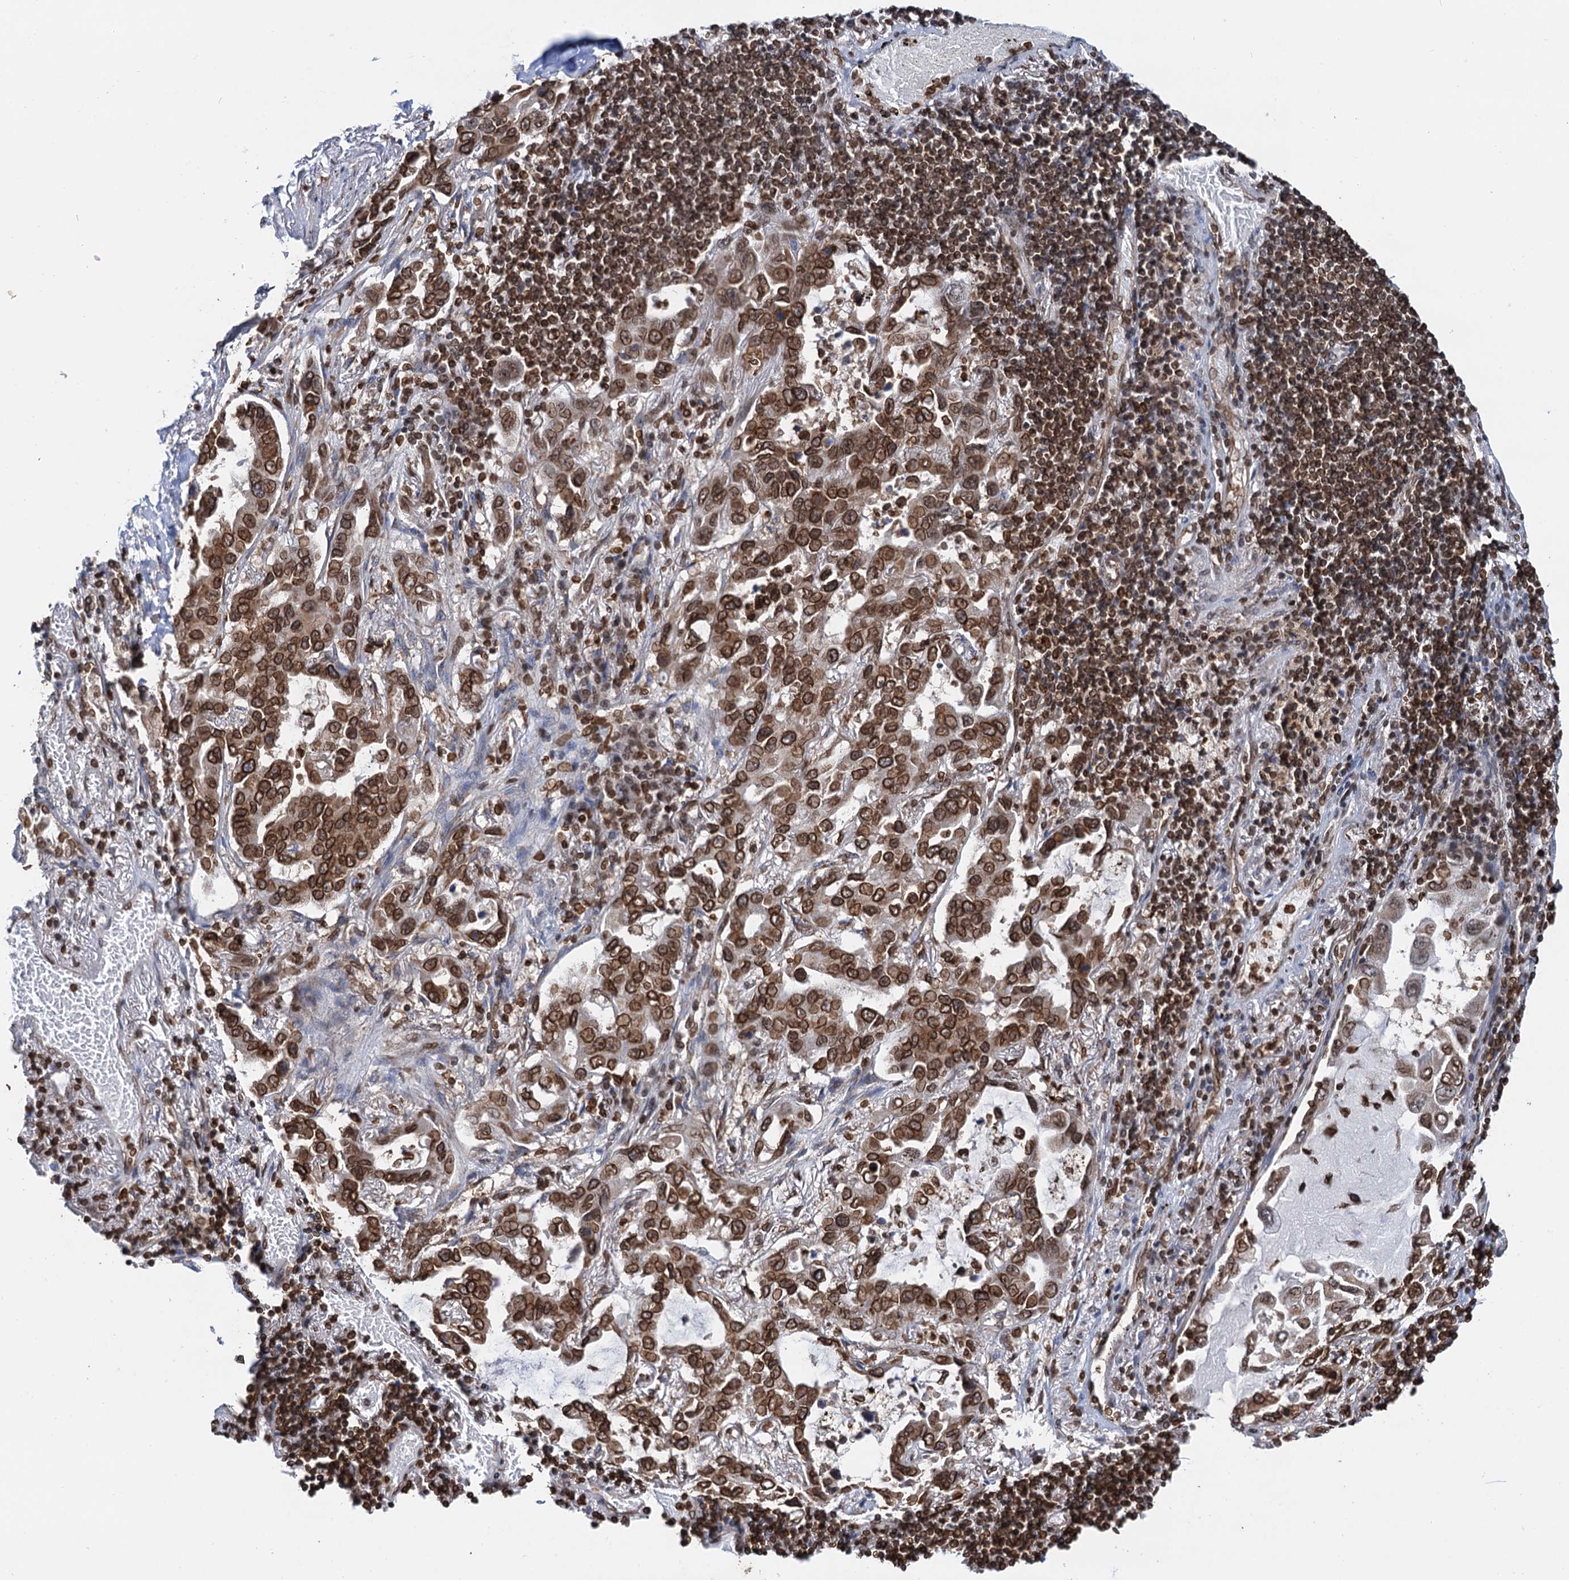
{"staining": {"intensity": "strong", "quantity": ">75%", "location": "cytoplasmic/membranous,nuclear"}, "tissue": "lung cancer", "cell_type": "Tumor cells", "image_type": "cancer", "snomed": [{"axis": "morphology", "description": "Adenocarcinoma, NOS"}, {"axis": "topography", "description": "Lung"}], "caption": "High-magnification brightfield microscopy of adenocarcinoma (lung) stained with DAB (3,3'-diaminobenzidine) (brown) and counterstained with hematoxylin (blue). tumor cells exhibit strong cytoplasmic/membranous and nuclear expression is present in approximately>75% of cells. Immunohistochemistry (ihc) stains the protein in brown and the nuclei are stained blue.", "gene": "ZC3H13", "patient": {"sex": "male", "age": 64}}